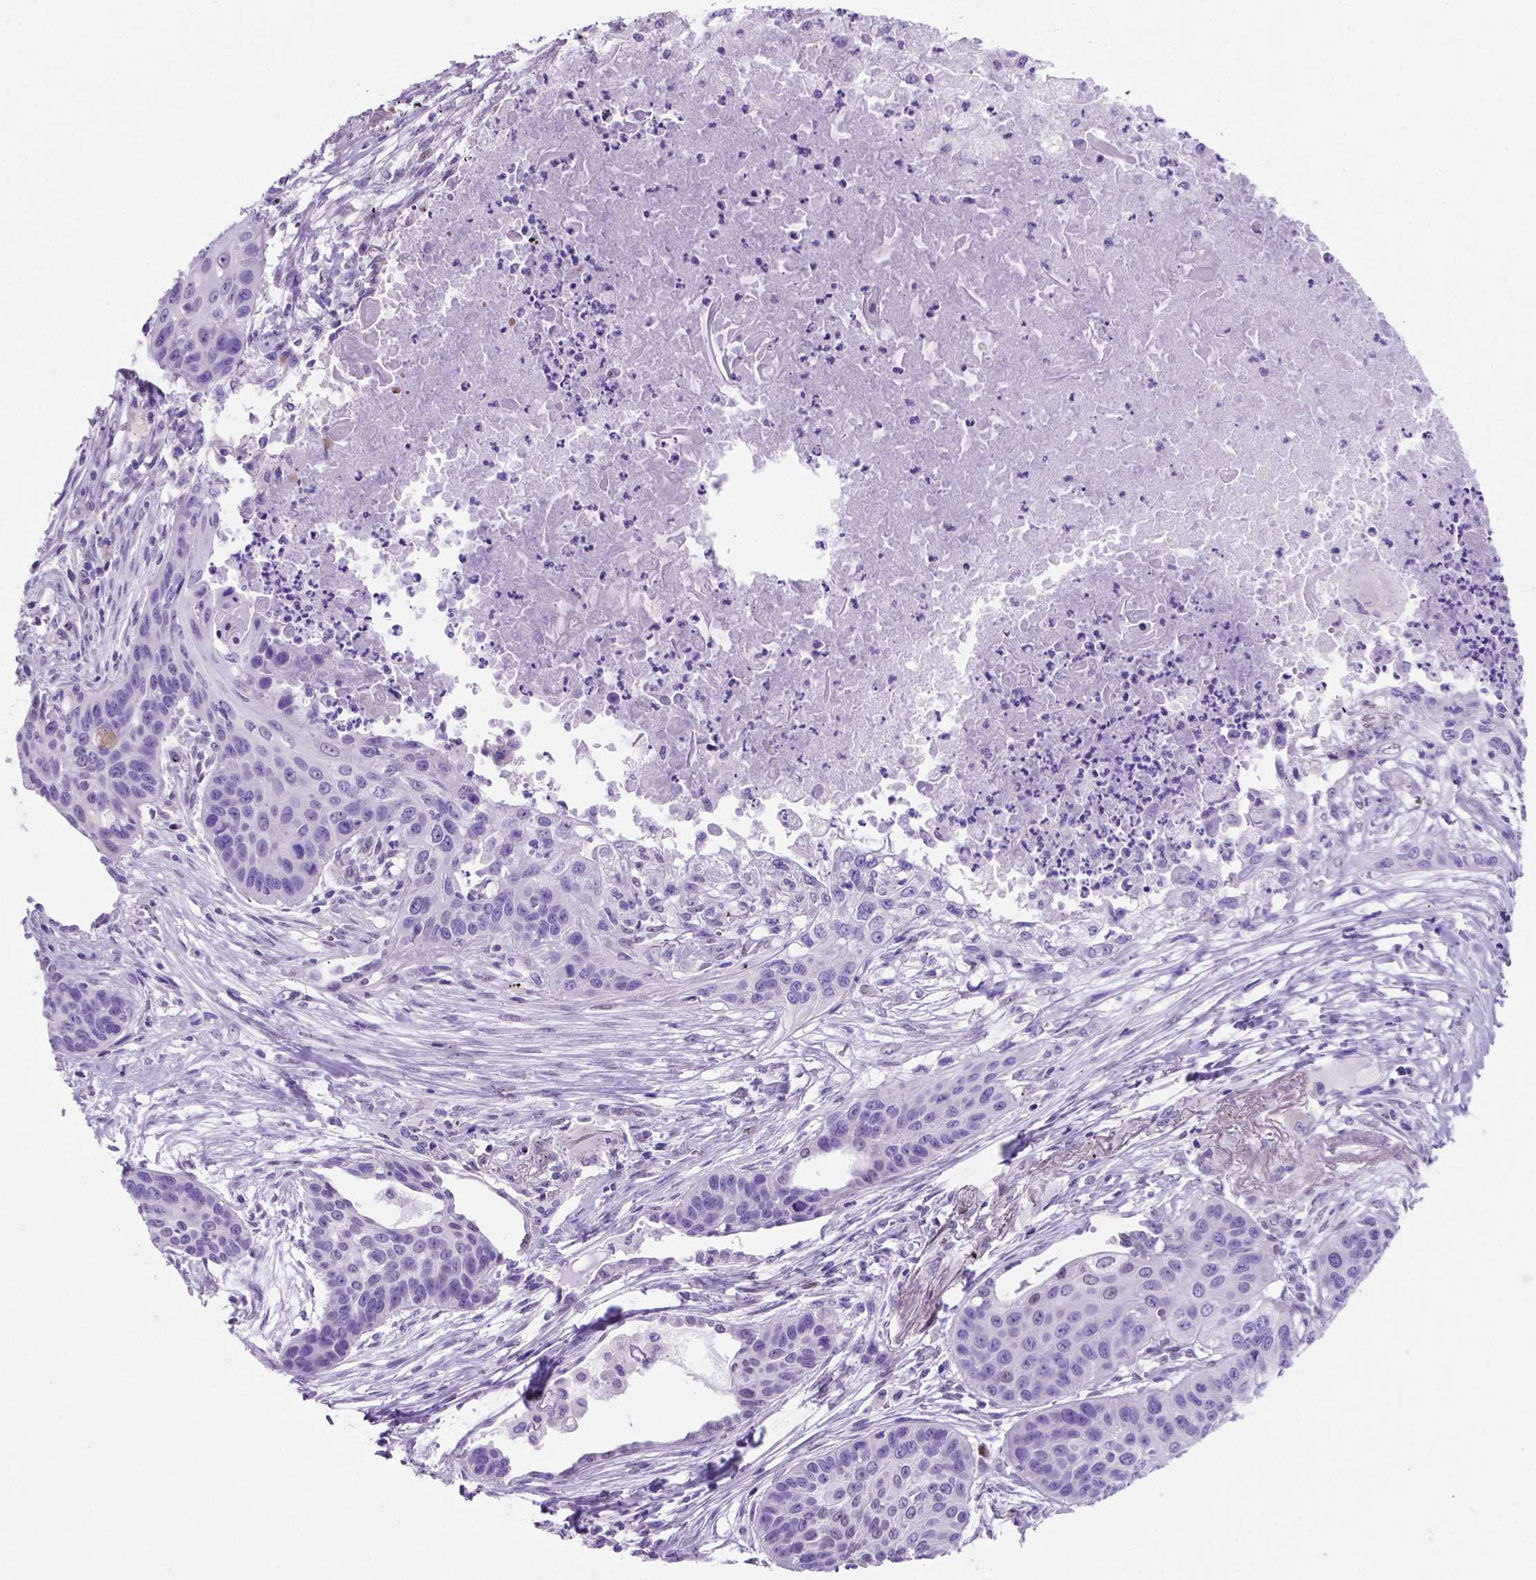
{"staining": {"intensity": "negative", "quantity": "none", "location": "none"}, "tissue": "lung cancer", "cell_type": "Tumor cells", "image_type": "cancer", "snomed": [{"axis": "morphology", "description": "Squamous cell carcinoma, NOS"}, {"axis": "topography", "description": "Lung"}], "caption": "This is a micrograph of IHC staining of lung cancer (squamous cell carcinoma), which shows no expression in tumor cells.", "gene": "TMEM210", "patient": {"sex": "male", "age": 71}}